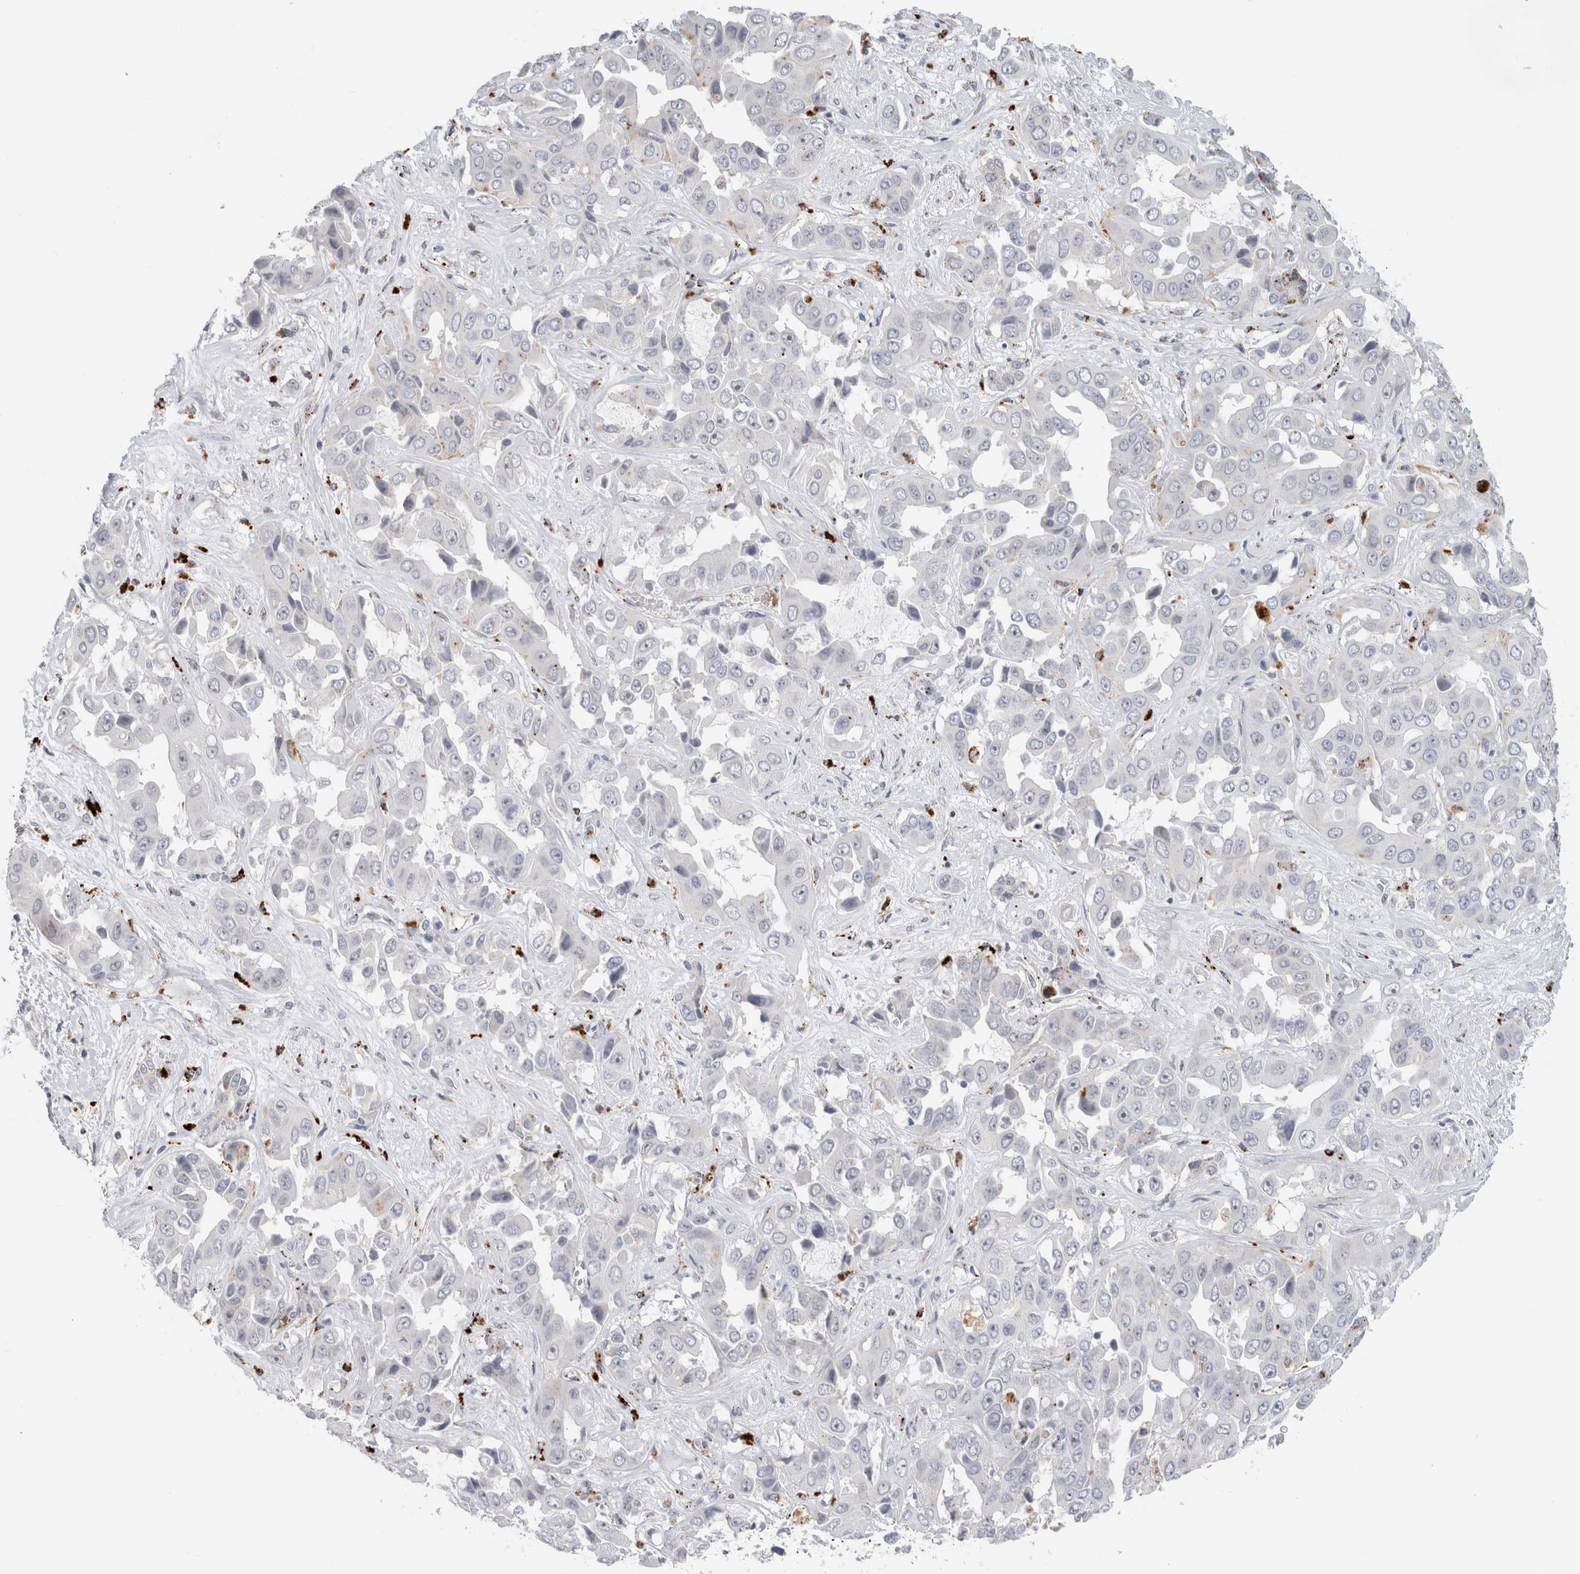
{"staining": {"intensity": "negative", "quantity": "none", "location": "none"}, "tissue": "liver cancer", "cell_type": "Tumor cells", "image_type": "cancer", "snomed": [{"axis": "morphology", "description": "Cholangiocarcinoma"}, {"axis": "topography", "description": "Liver"}], "caption": "Tumor cells are negative for protein expression in human cholangiocarcinoma (liver).", "gene": "ANKMY1", "patient": {"sex": "female", "age": 52}}